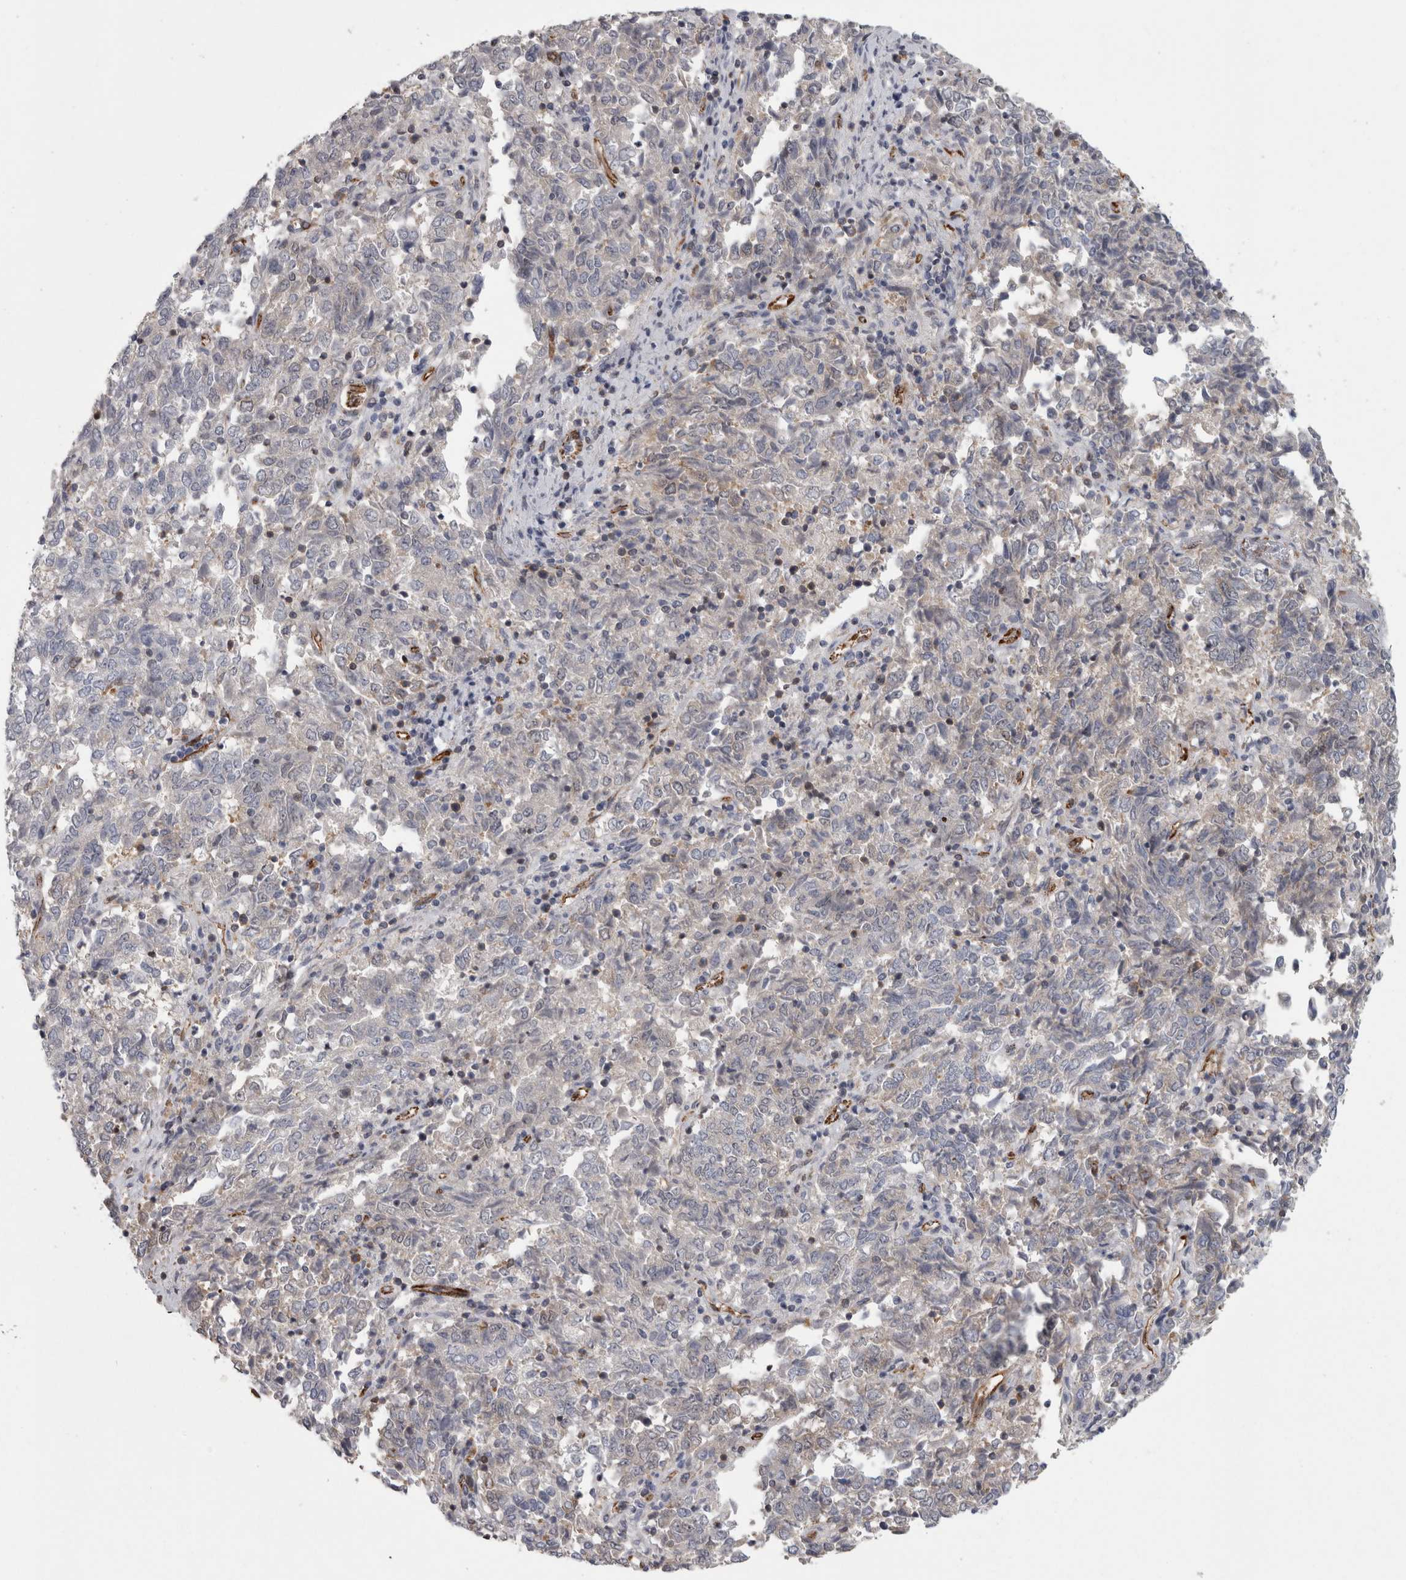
{"staining": {"intensity": "weak", "quantity": "<25%", "location": "cytoplasmic/membranous"}, "tissue": "endometrial cancer", "cell_type": "Tumor cells", "image_type": "cancer", "snomed": [{"axis": "morphology", "description": "Adenocarcinoma, NOS"}, {"axis": "topography", "description": "Endometrium"}], "caption": "Tumor cells show no significant positivity in endometrial cancer (adenocarcinoma).", "gene": "ACOT7", "patient": {"sex": "female", "age": 80}}